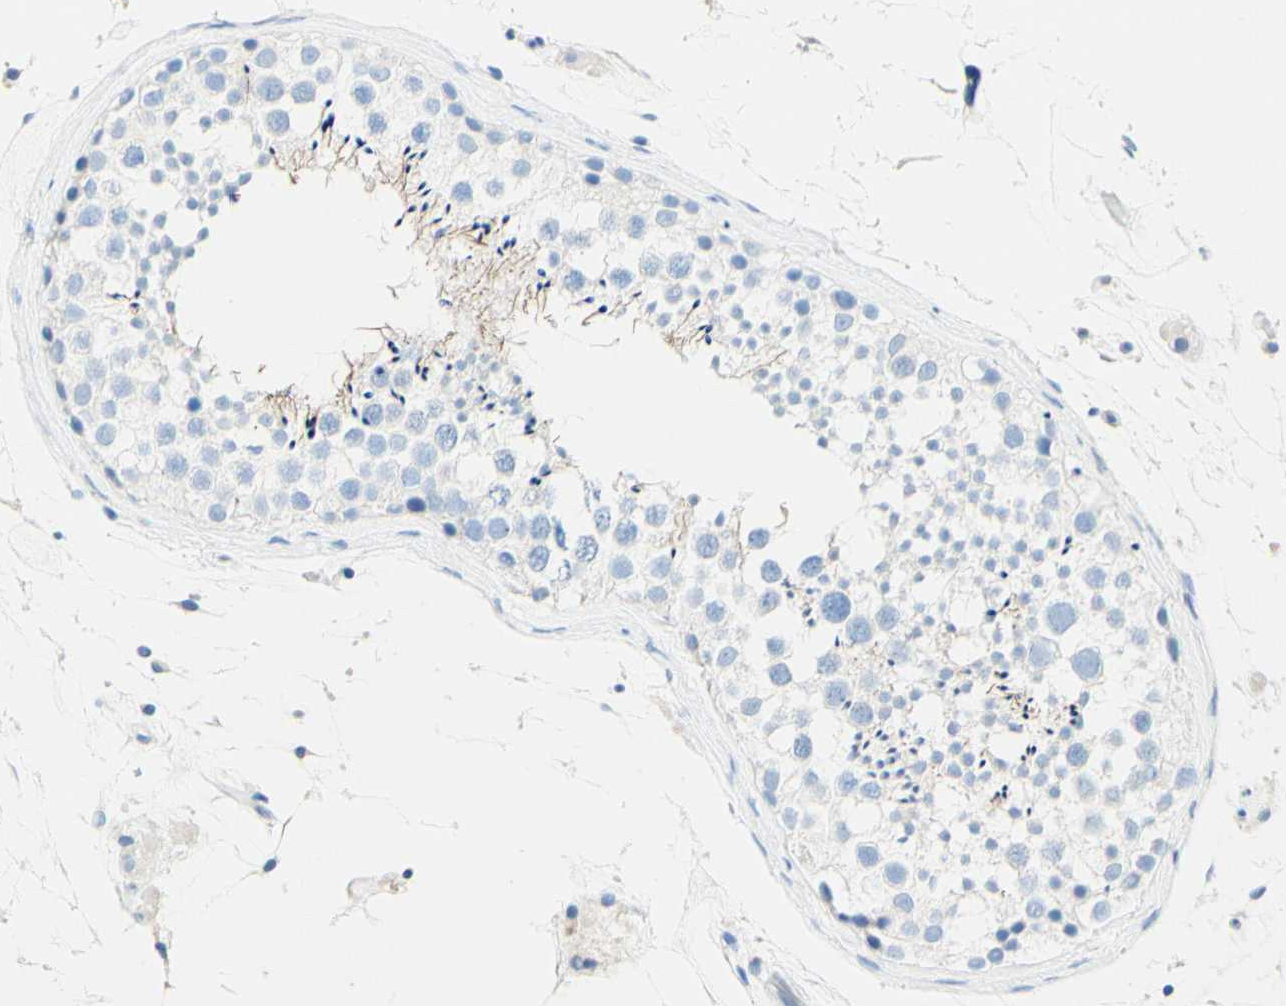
{"staining": {"intensity": "weak", "quantity": ">75%", "location": "cytoplasmic/membranous"}, "tissue": "testis", "cell_type": "Cells in seminiferous ducts", "image_type": "normal", "snomed": [{"axis": "morphology", "description": "Normal tissue, NOS"}, {"axis": "topography", "description": "Testis"}], "caption": "Immunohistochemical staining of unremarkable testis displays low levels of weak cytoplasmic/membranous expression in approximately >75% of cells in seminiferous ducts. Ihc stains the protein in brown and the nuclei are stained blue.", "gene": "PIGR", "patient": {"sex": "male", "age": 46}}